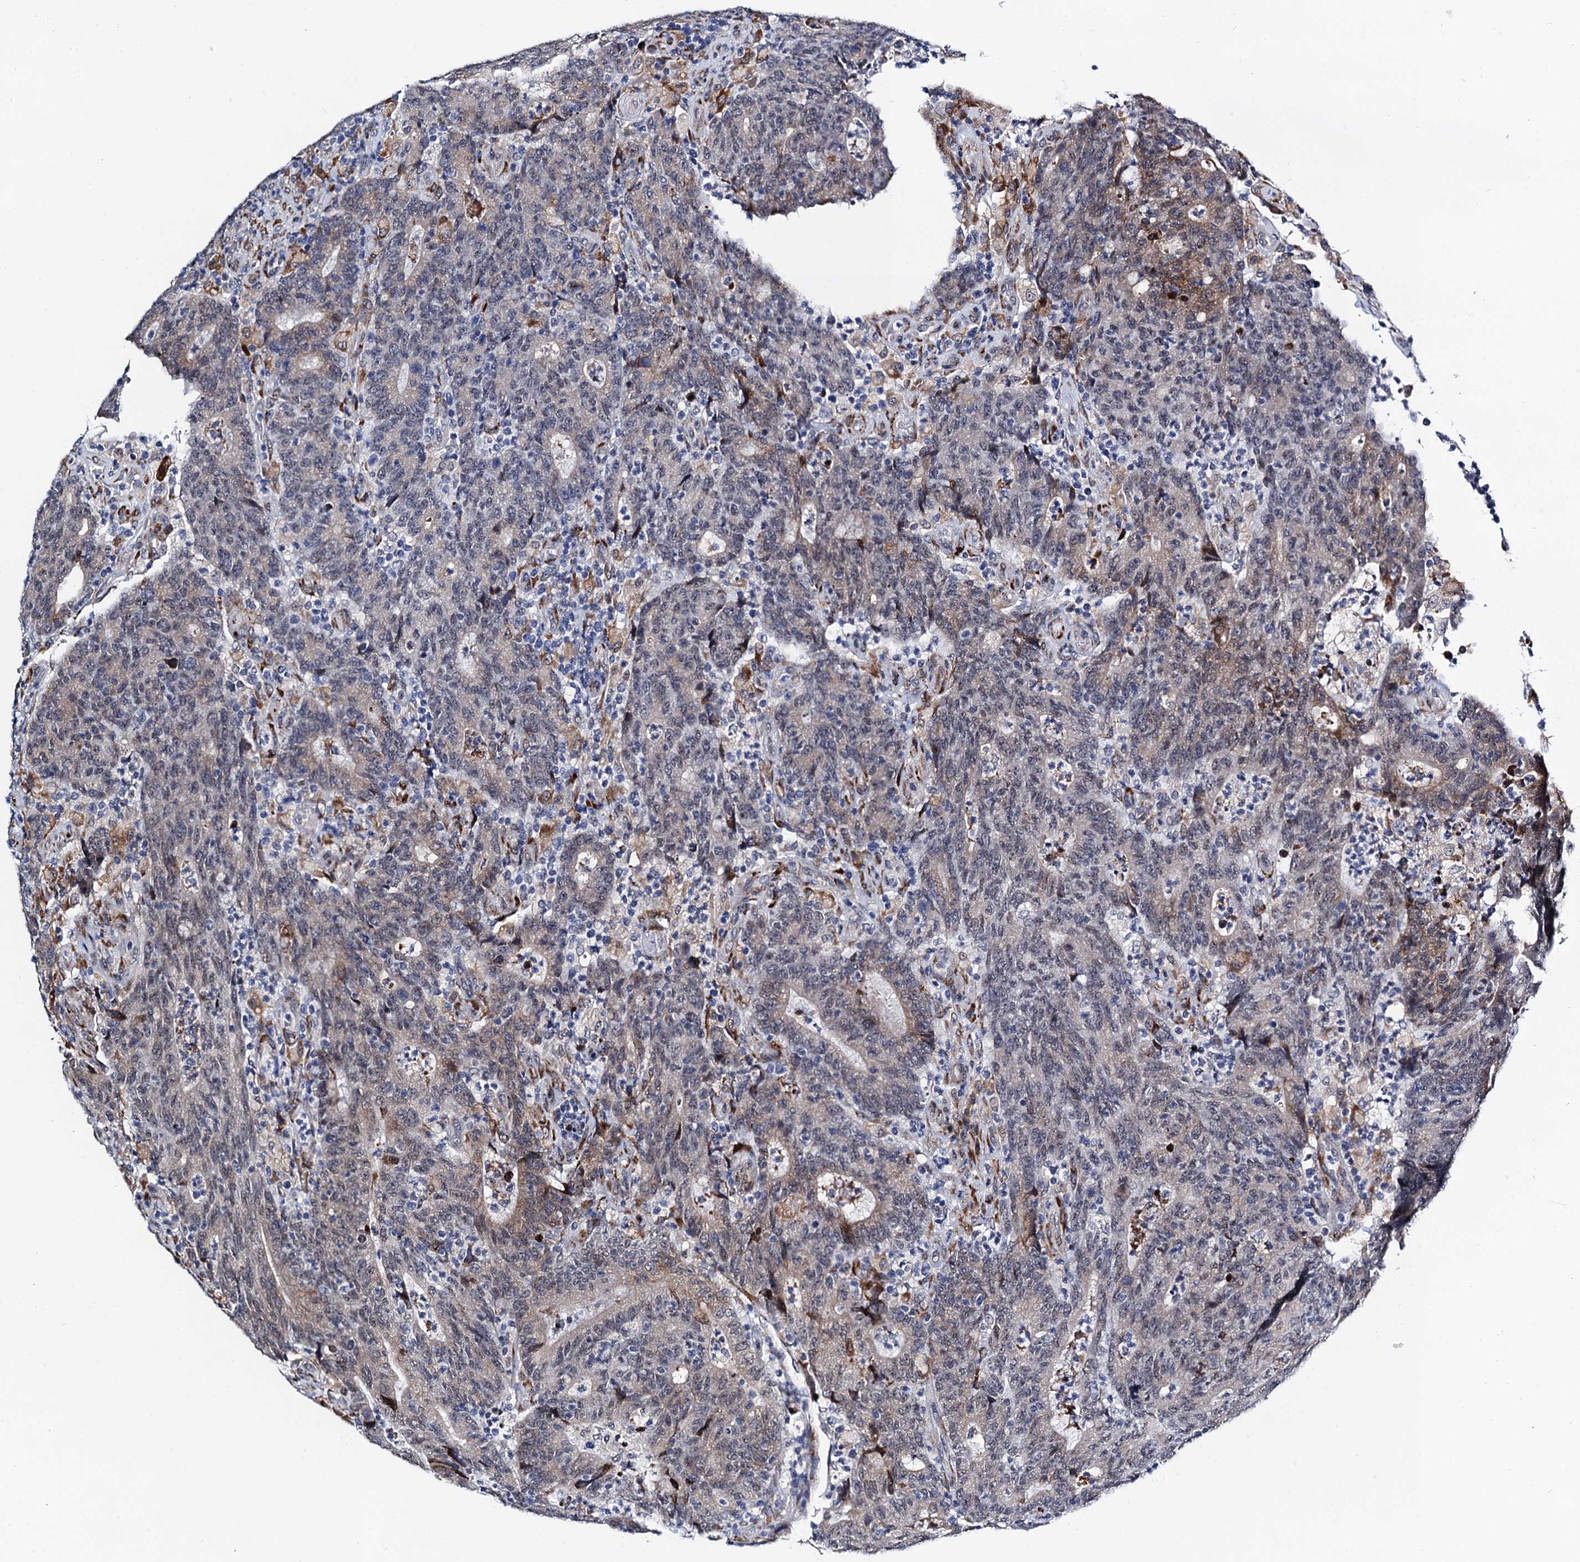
{"staining": {"intensity": "weak", "quantity": "<25%", "location": "cytoplasmic/membranous,nuclear"}, "tissue": "colorectal cancer", "cell_type": "Tumor cells", "image_type": "cancer", "snomed": [{"axis": "morphology", "description": "Adenocarcinoma, NOS"}, {"axis": "topography", "description": "Colon"}], "caption": "High magnification brightfield microscopy of colorectal cancer (adenocarcinoma) stained with DAB (brown) and counterstained with hematoxylin (blue): tumor cells show no significant expression.", "gene": "SLC7A10", "patient": {"sex": "female", "age": 75}}